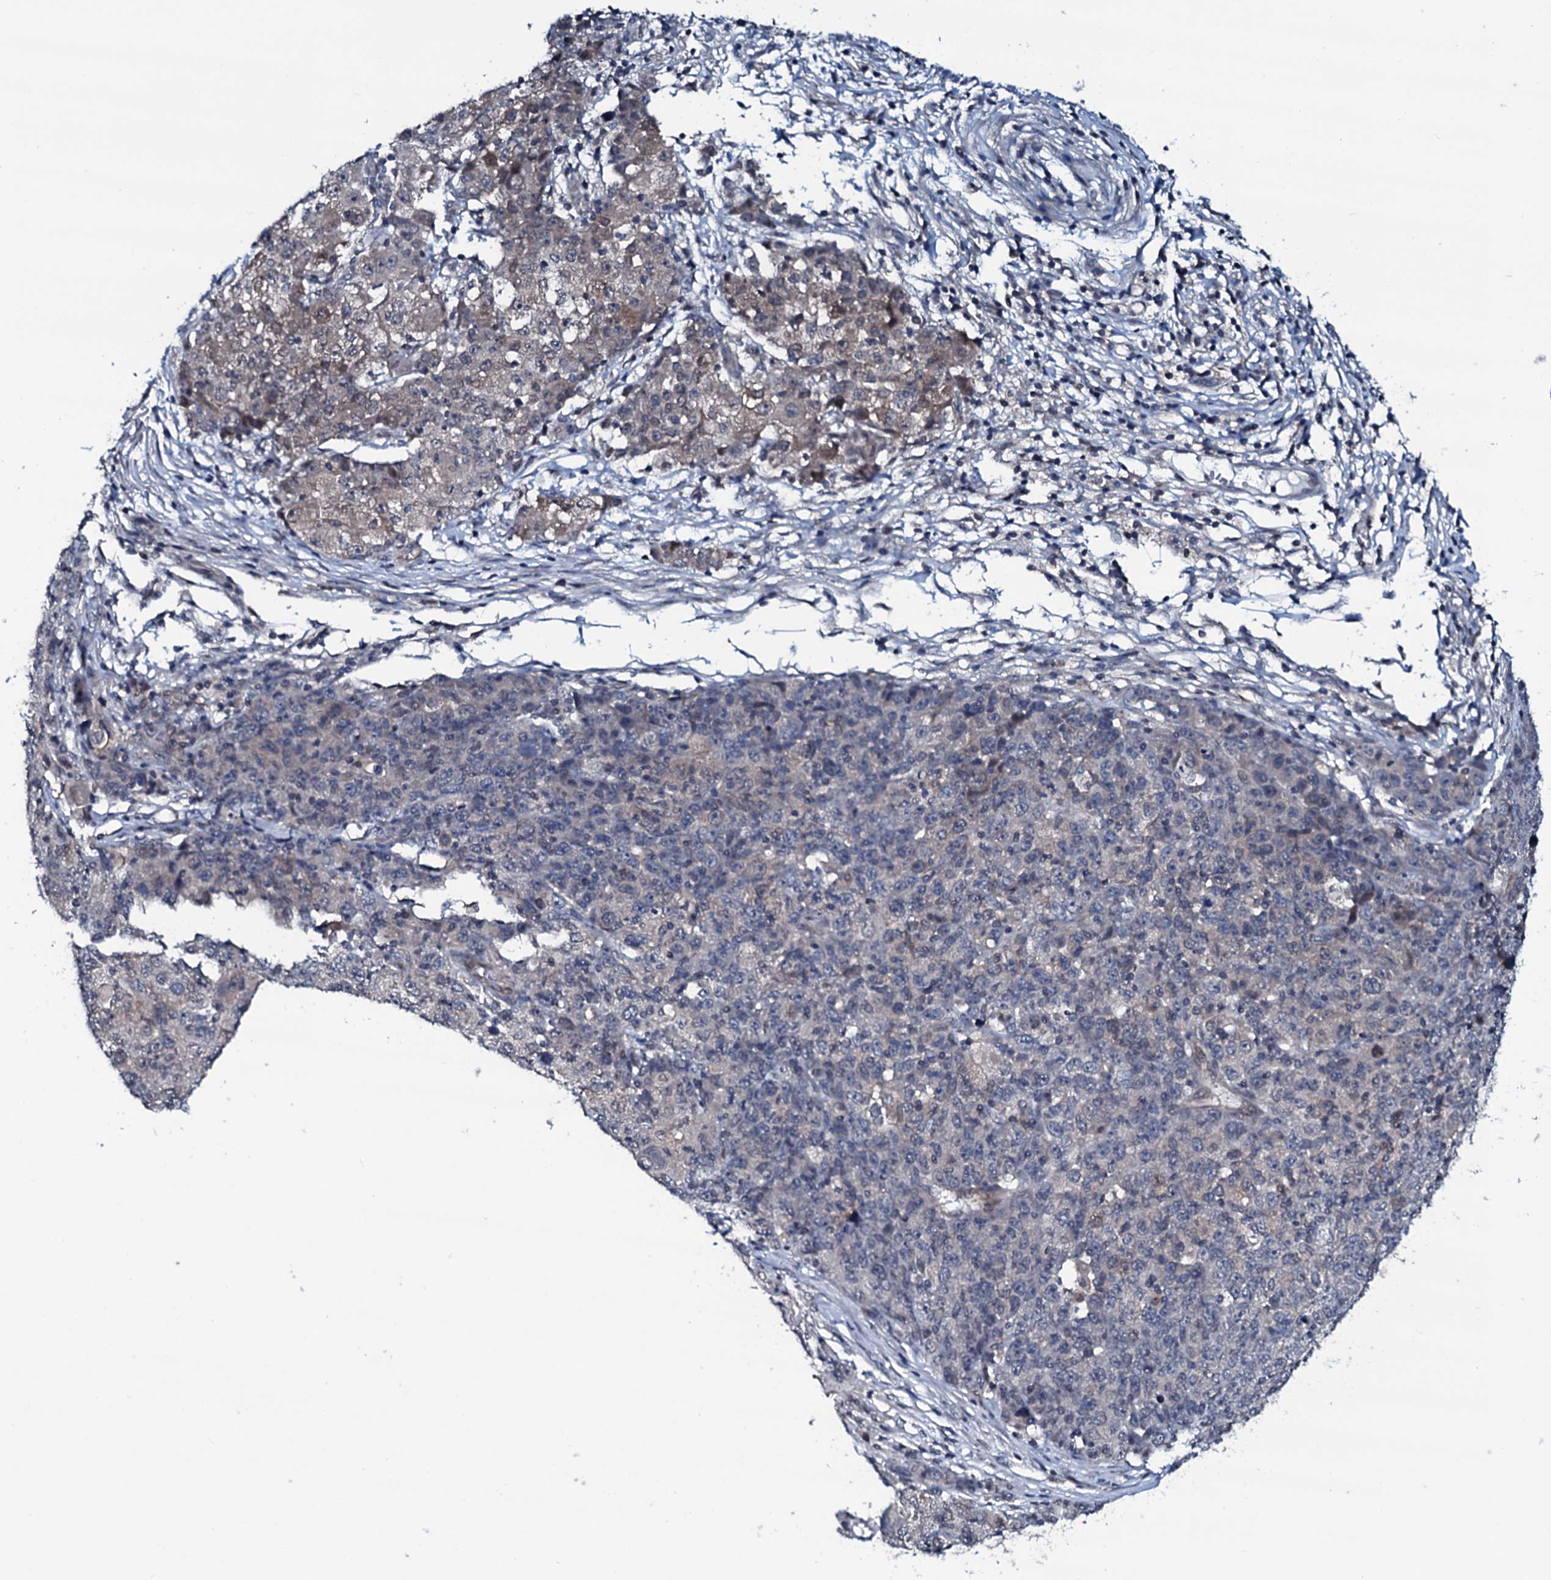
{"staining": {"intensity": "weak", "quantity": "<25%", "location": "cytoplasmic/membranous"}, "tissue": "ovarian cancer", "cell_type": "Tumor cells", "image_type": "cancer", "snomed": [{"axis": "morphology", "description": "Carcinoma, endometroid"}, {"axis": "topography", "description": "Ovary"}], "caption": "This image is of ovarian endometroid carcinoma stained with IHC to label a protein in brown with the nuclei are counter-stained blue. There is no staining in tumor cells.", "gene": "OGFOD2", "patient": {"sex": "female", "age": 42}}